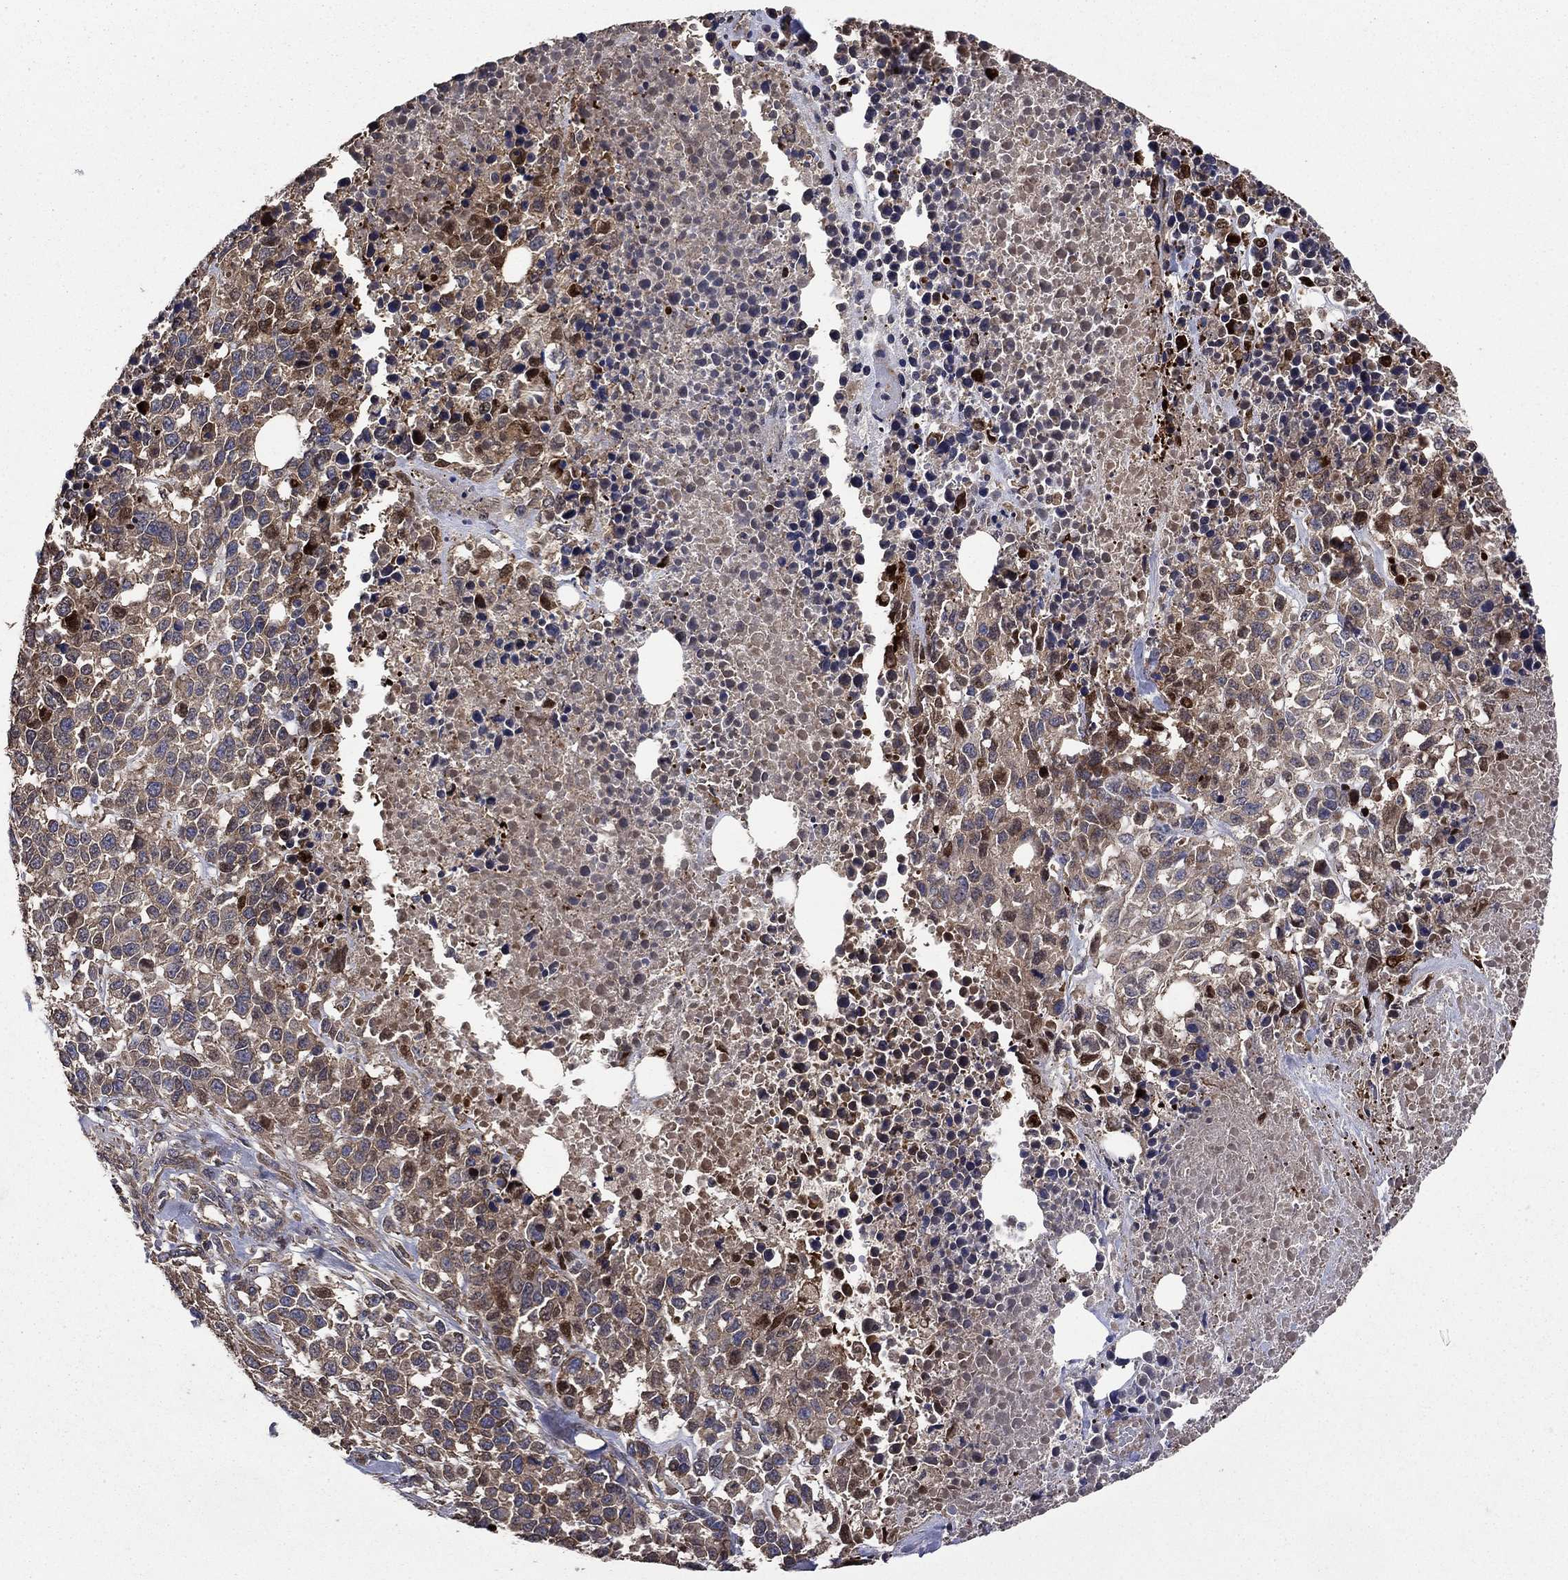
{"staining": {"intensity": "weak", "quantity": "25%-75%", "location": "cytoplasmic/membranous"}, "tissue": "melanoma", "cell_type": "Tumor cells", "image_type": "cancer", "snomed": [{"axis": "morphology", "description": "Malignant melanoma, Metastatic site"}, {"axis": "topography", "description": "Skin"}], "caption": "Protein expression by immunohistochemistry reveals weak cytoplasmic/membranous positivity in about 25%-75% of tumor cells in melanoma.", "gene": "DVL1", "patient": {"sex": "male", "age": 84}}